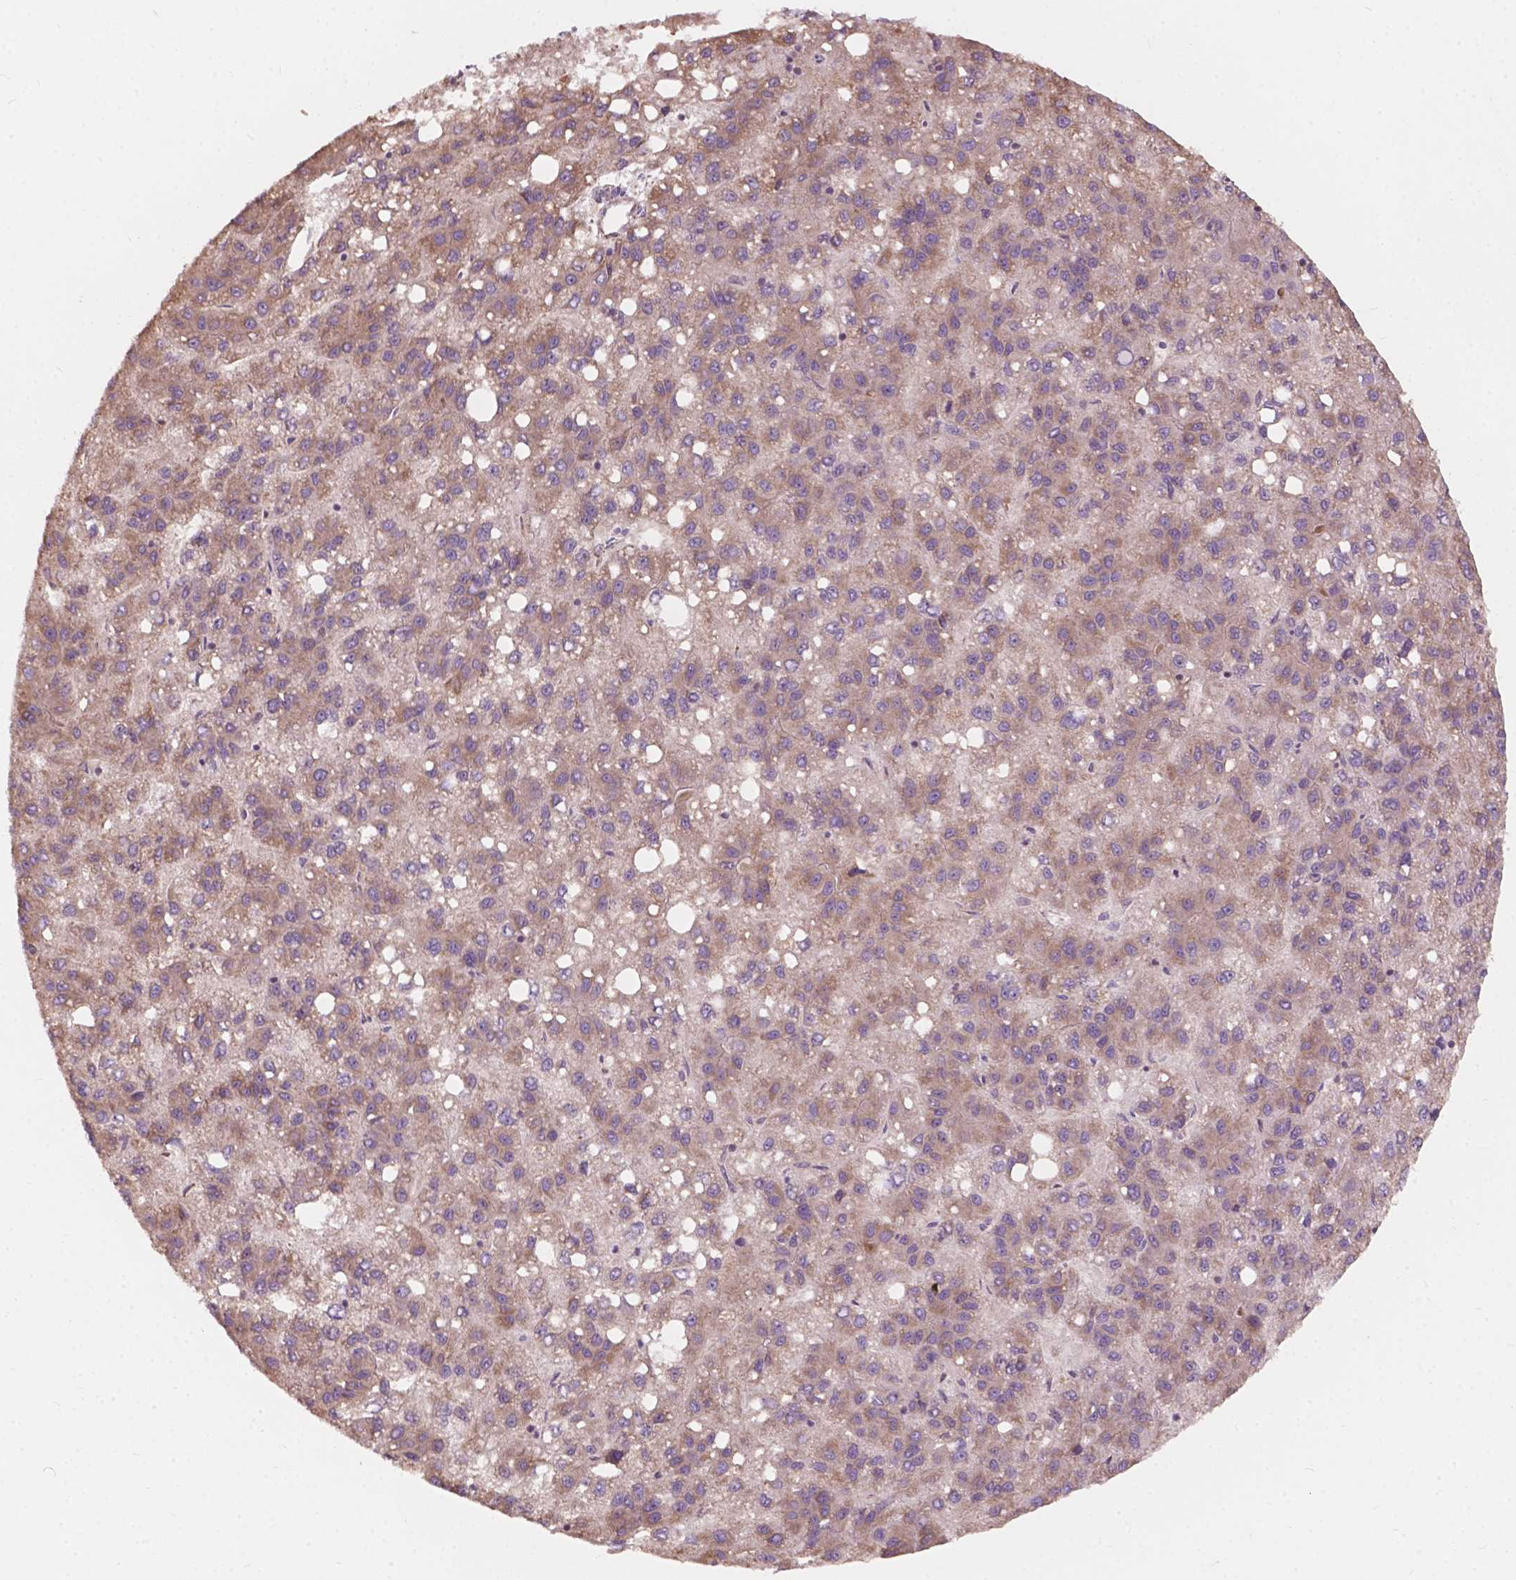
{"staining": {"intensity": "moderate", "quantity": "25%-75%", "location": "cytoplasmic/membranous"}, "tissue": "liver cancer", "cell_type": "Tumor cells", "image_type": "cancer", "snomed": [{"axis": "morphology", "description": "Carcinoma, Hepatocellular, NOS"}, {"axis": "topography", "description": "Liver"}], "caption": "Liver cancer (hepatocellular carcinoma) stained with a brown dye displays moderate cytoplasmic/membranous positive staining in approximately 25%-75% of tumor cells.", "gene": "NDUFA10", "patient": {"sex": "female", "age": 82}}